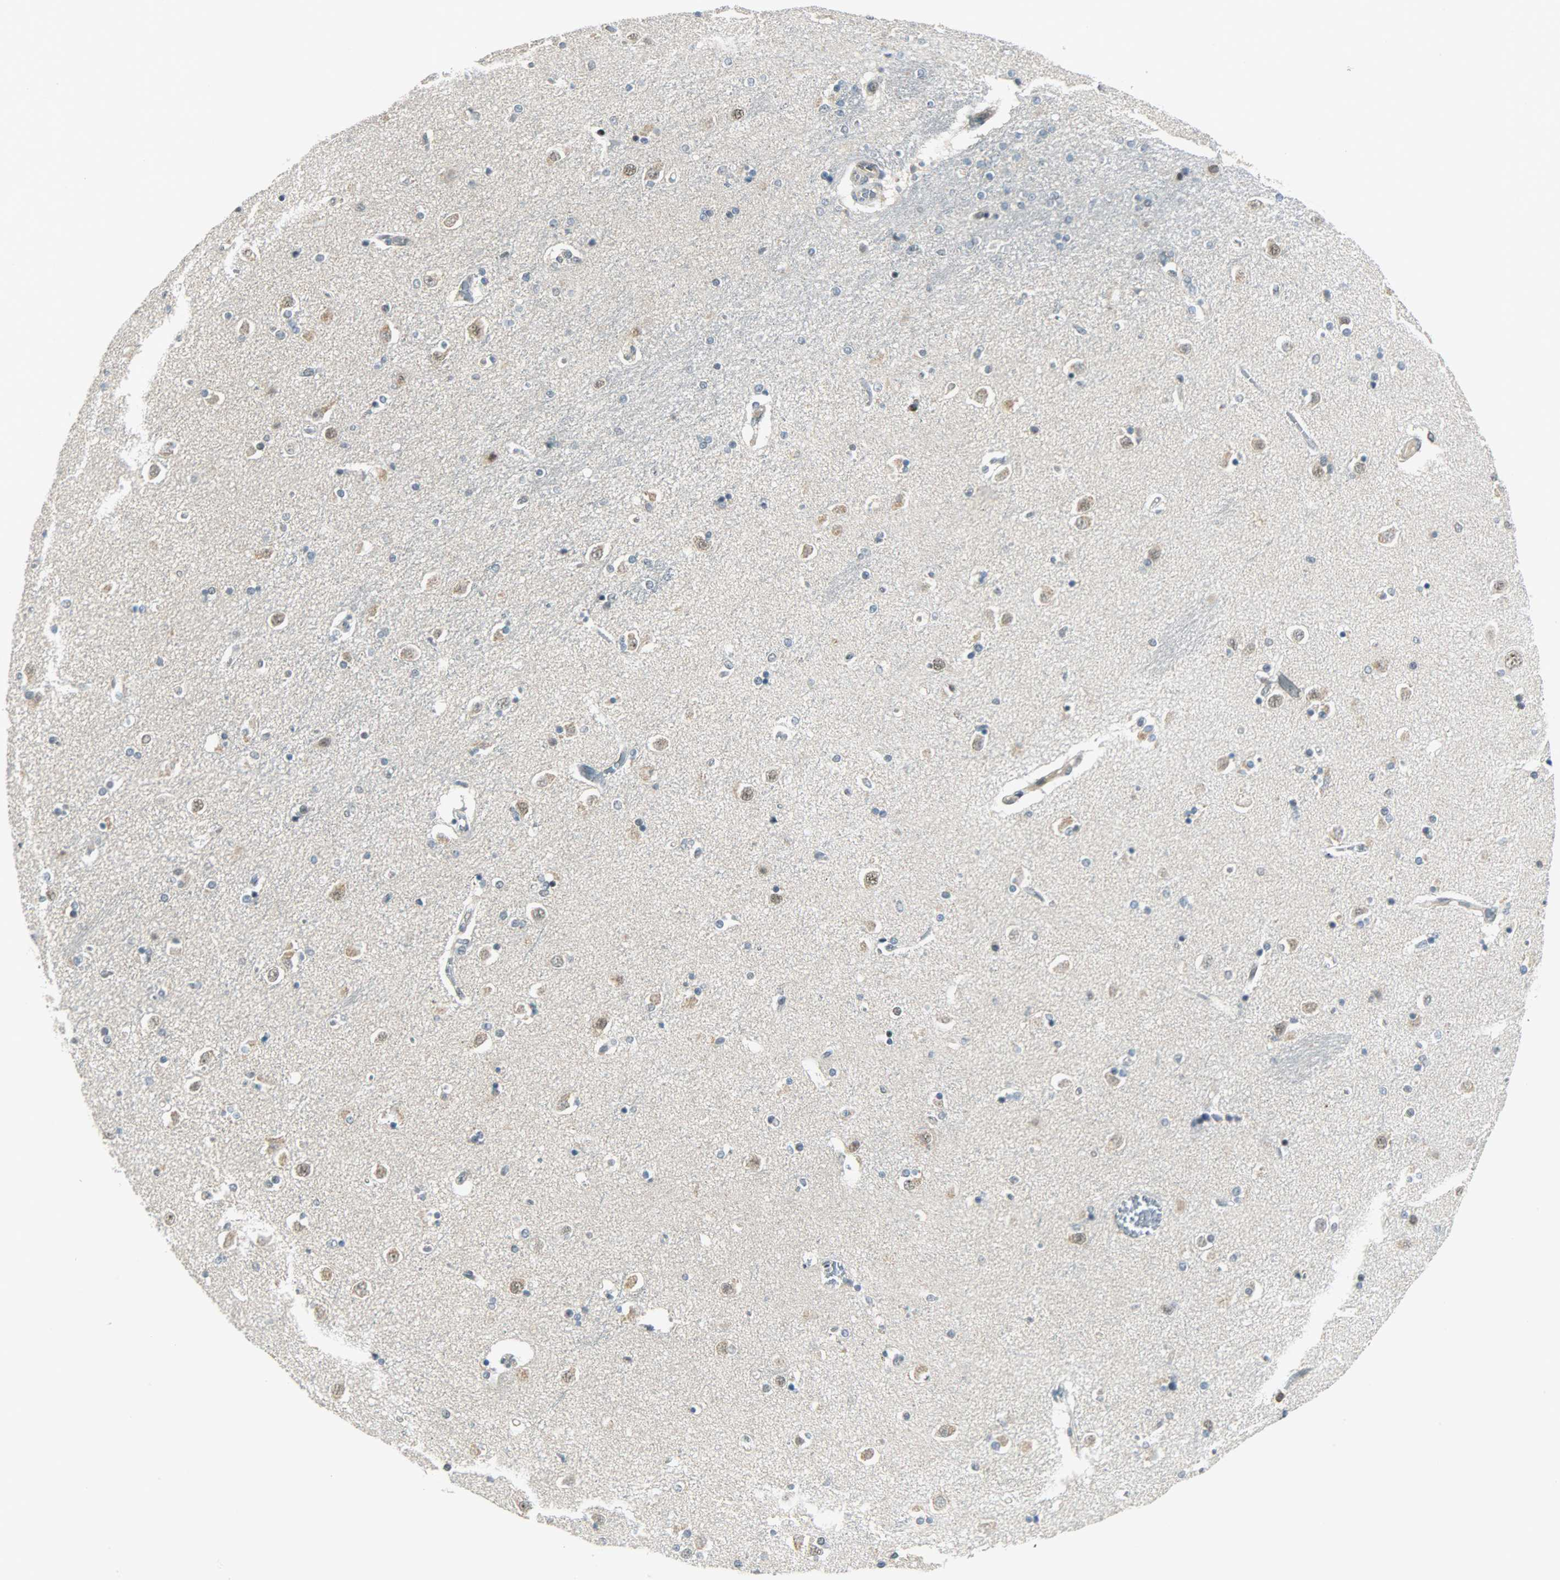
{"staining": {"intensity": "negative", "quantity": "none", "location": "none"}, "tissue": "caudate", "cell_type": "Glial cells", "image_type": "normal", "snomed": [{"axis": "morphology", "description": "Normal tissue, NOS"}, {"axis": "topography", "description": "Lateral ventricle wall"}], "caption": "Immunohistochemistry (IHC) histopathology image of unremarkable caudate: caudate stained with DAB (3,3'-diaminobenzidine) reveals no significant protein expression in glial cells.", "gene": "IL15", "patient": {"sex": "female", "age": 54}}